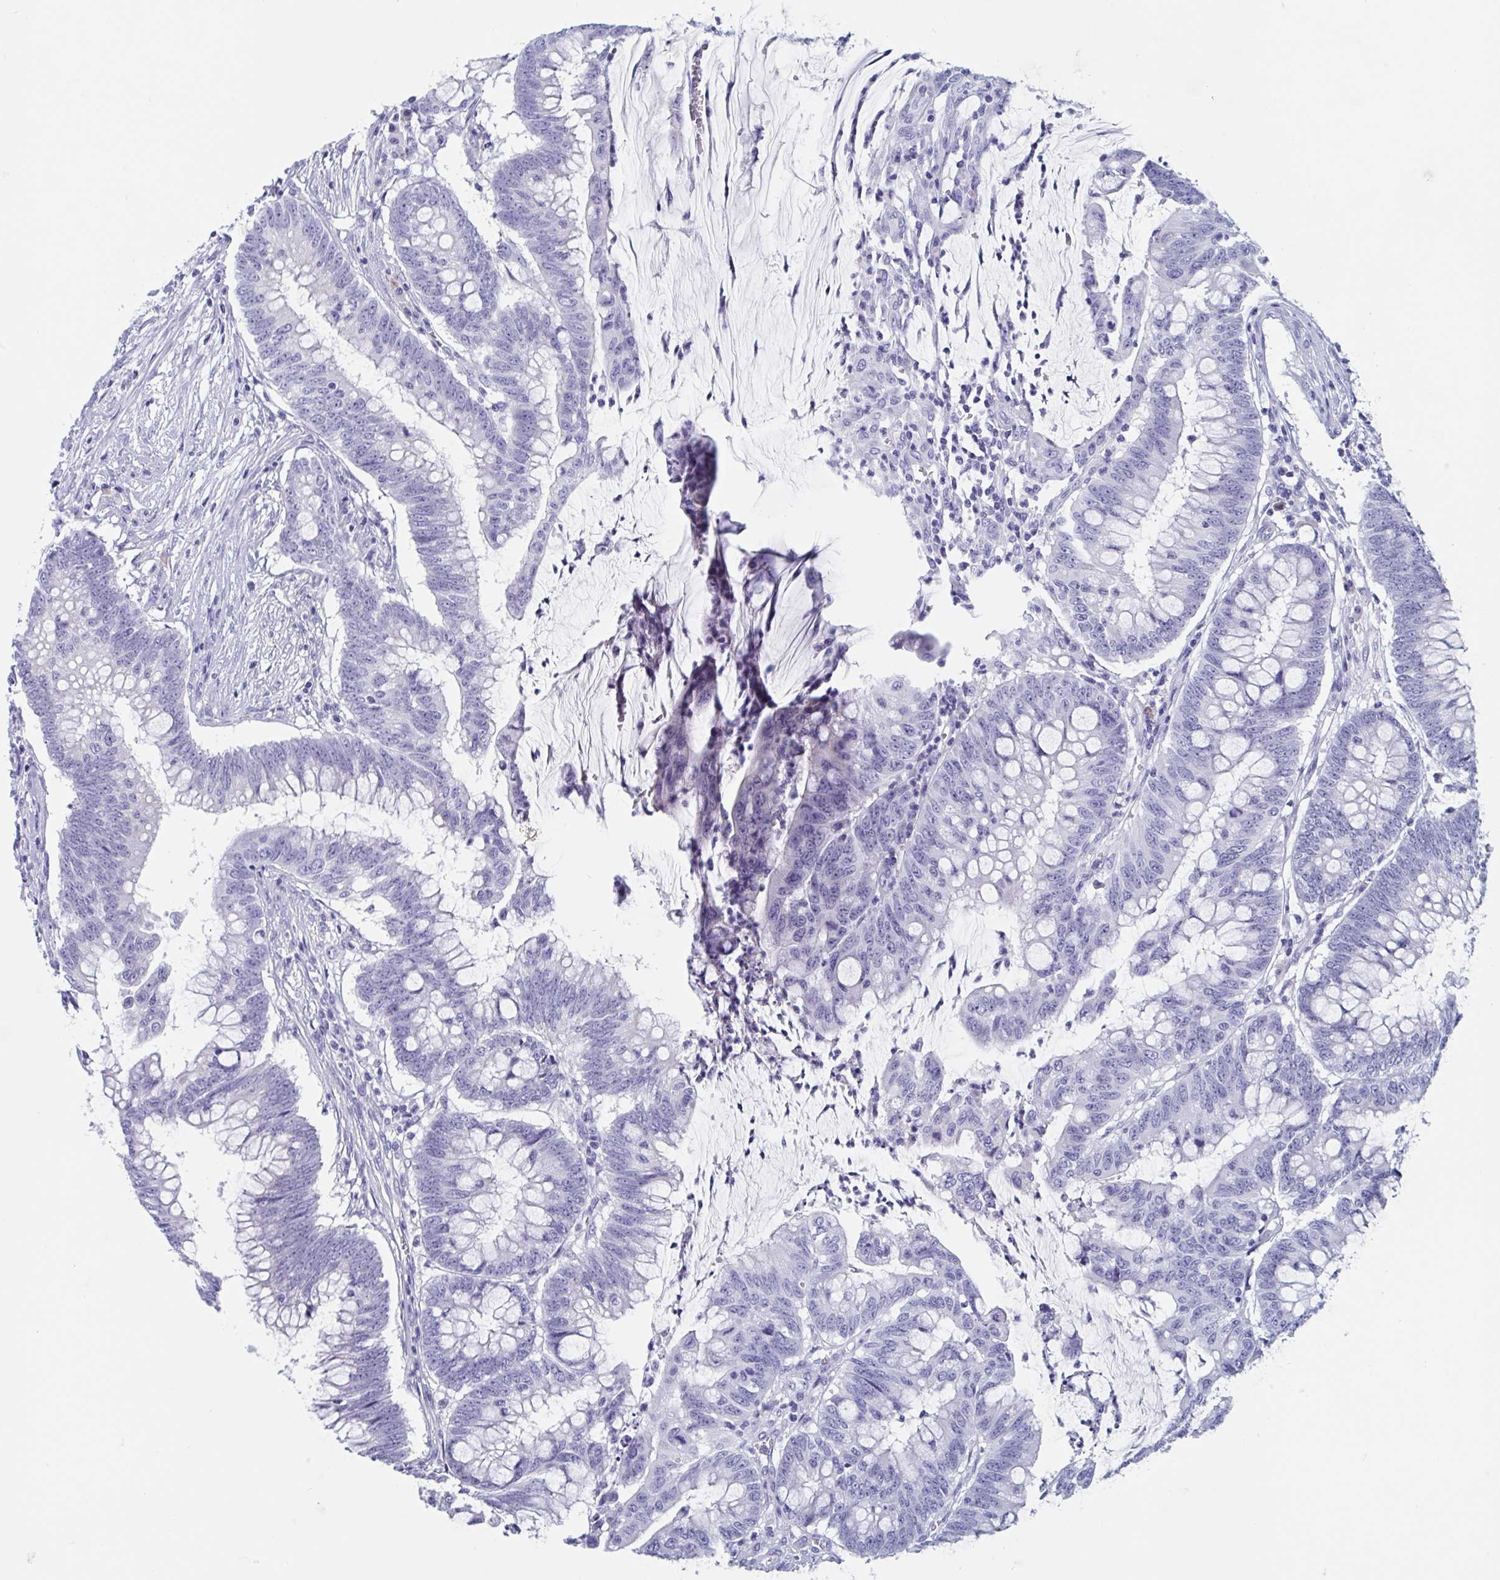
{"staining": {"intensity": "negative", "quantity": "none", "location": "none"}, "tissue": "colorectal cancer", "cell_type": "Tumor cells", "image_type": "cancer", "snomed": [{"axis": "morphology", "description": "Adenocarcinoma, NOS"}, {"axis": "topography", "description": "Colon"}], "caption": "Tumor cells are negative for brown protein staining in colorectal cancer (adenocarcinoma).", "gene": "DPEP3", "patient": {"sex": "male", "age": 62}}